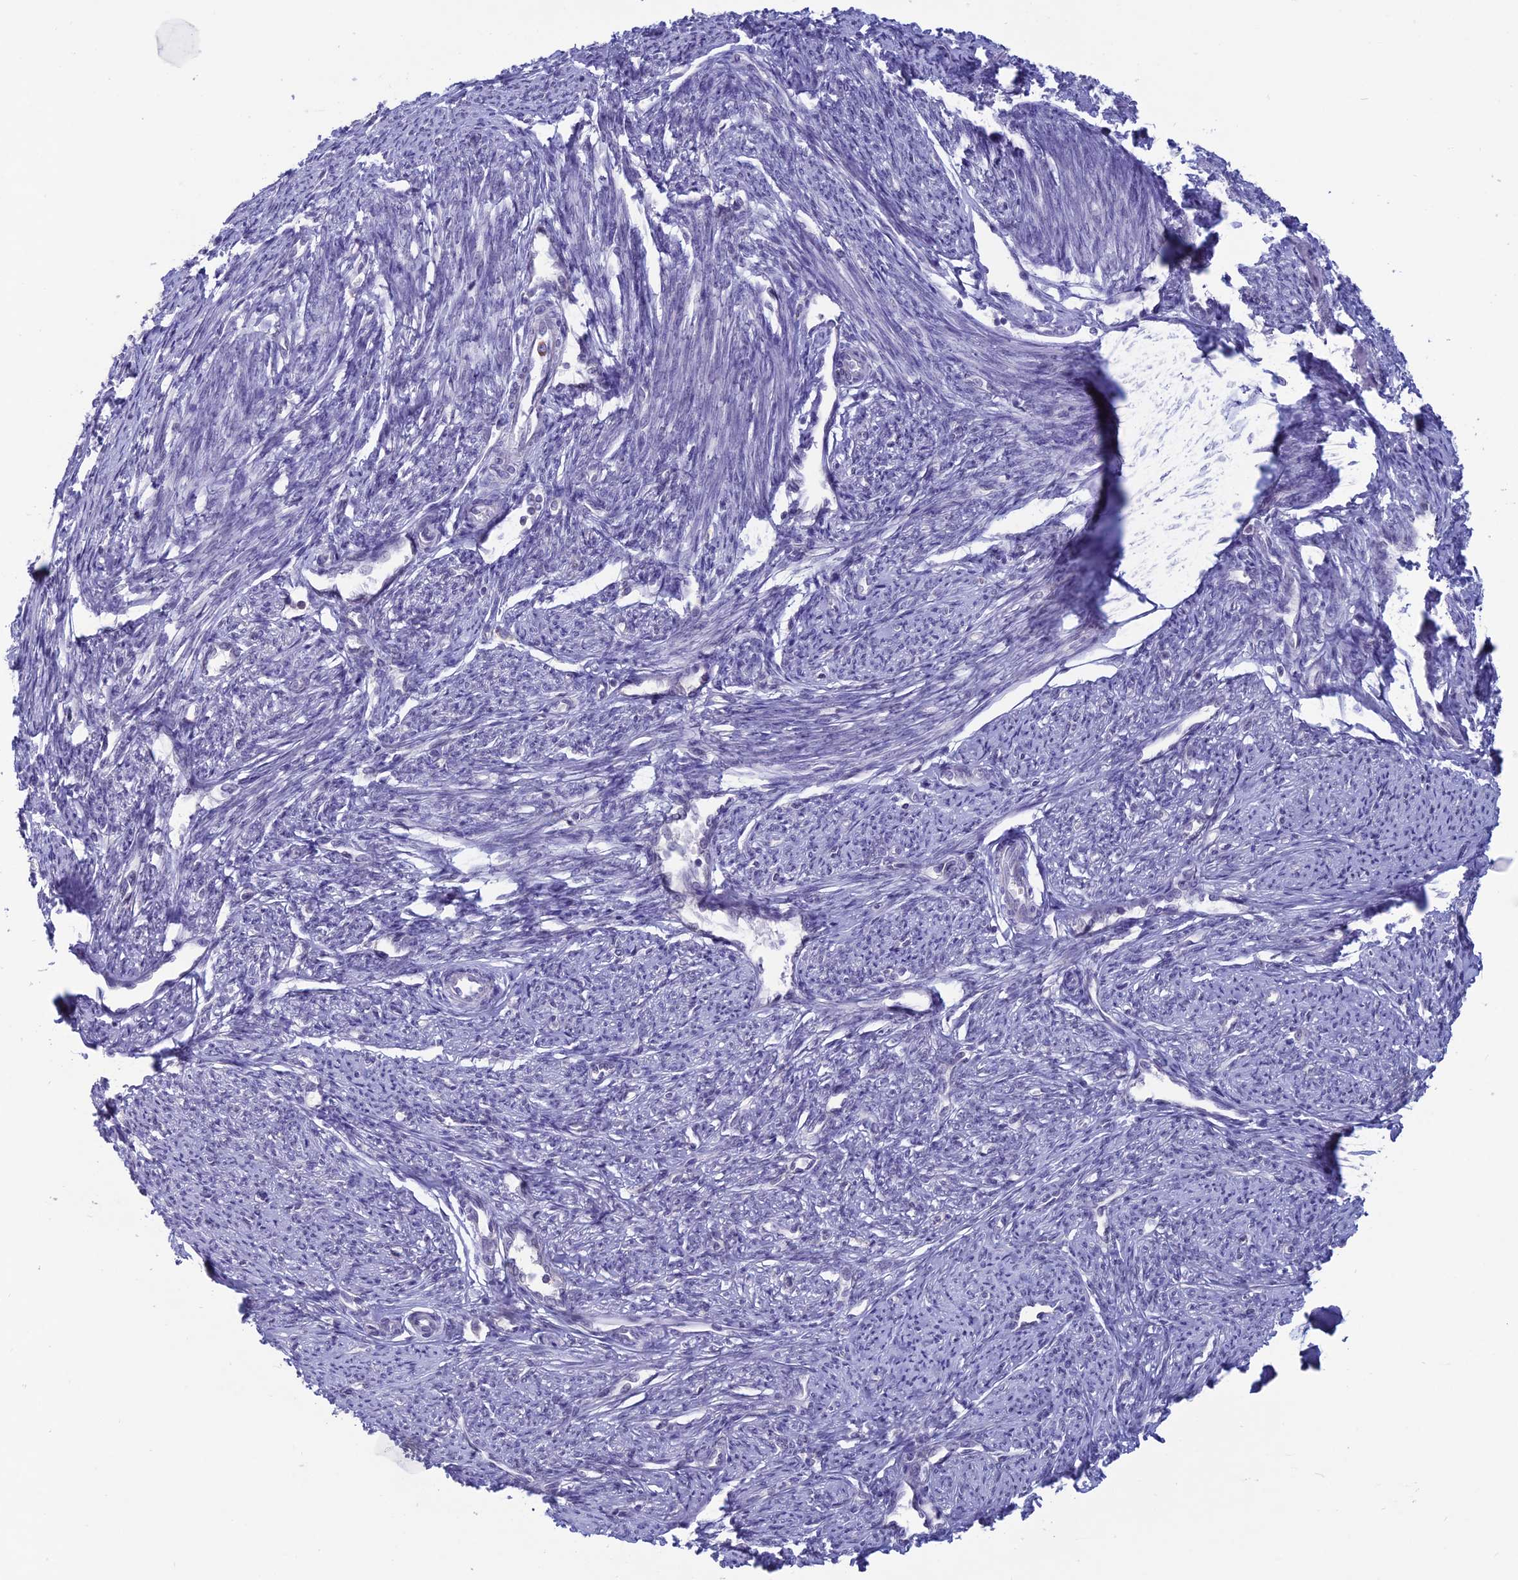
{"staining": {"intensity": "weak", "quantity": "<25%", "location": "nuclear"}, "tissue": "smooth muscle", "cell_type": "Smooth muscle cells", "image_type": "normal", "snomed": [{"axis": "morphology", "description": "Normal tissue, NOS"}, {"axis": "topography", "description": "Smooth muscle"}, {"axis": "topography", "description": "Uterus"}], "caption": "An image of smooth muscle stained for a protein reveals no brown staining in smooth muscle cells.", "gene": "WDR46", "patient": {"sex": "female", "age": 59}}